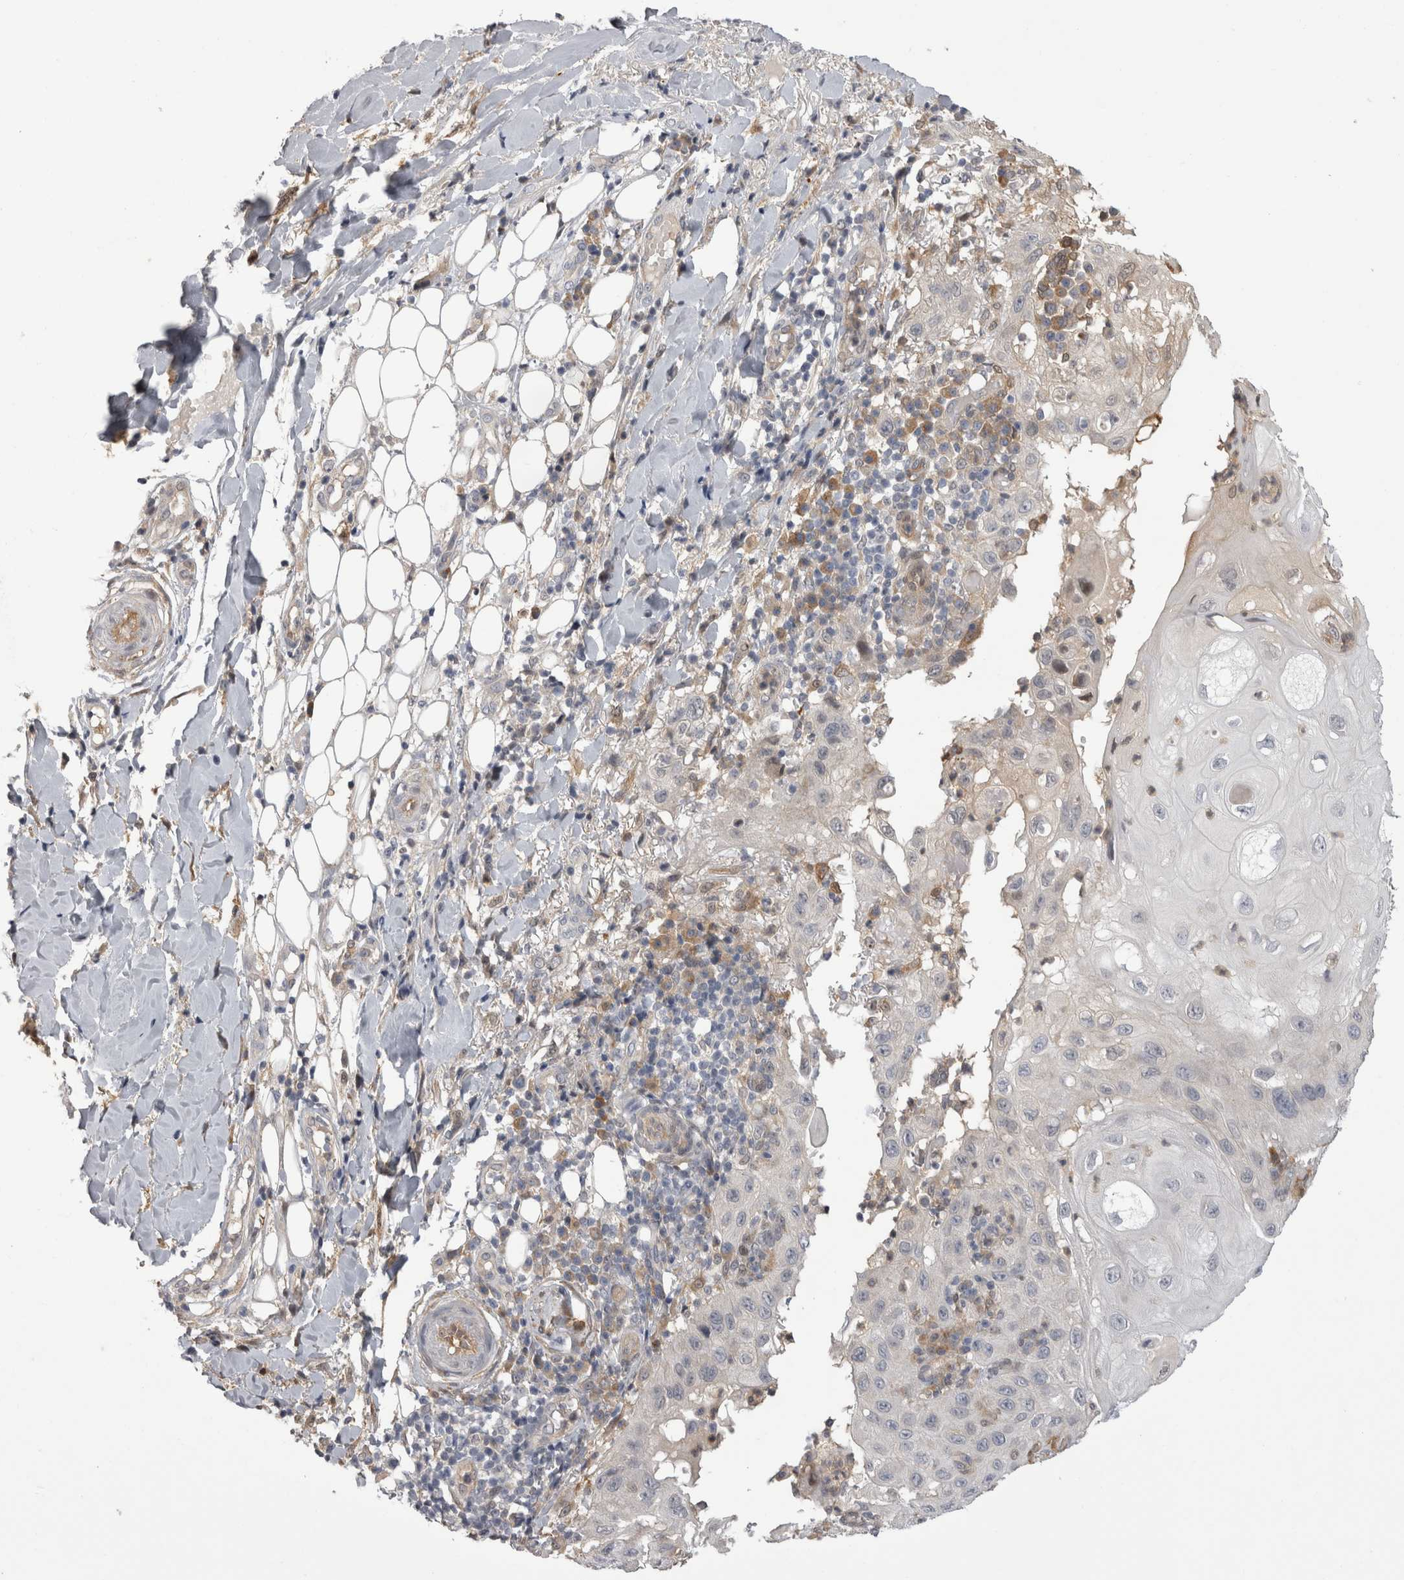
{"staining": {"intensity": "negative", "quantity": "none", "location": "none"}, "tissue": "skin cancer", "cell_type": "Tumor cells", "image_type": "cancer", "snomed": [{"axis": "morphology", "description": "Normal tissue, NOS"}, {"axis": "morphology", "description": "Squamous cell carcinoma, NOS"}, {"axis": "topography", "description": "Skin"}], "caption": "An image of squamous cell carcinoma (skin) stained for a protein demonstrates no brown staining in tumor cells.", "gene": "CHIC2", "patient": {"sex": "female", "age": 96}}